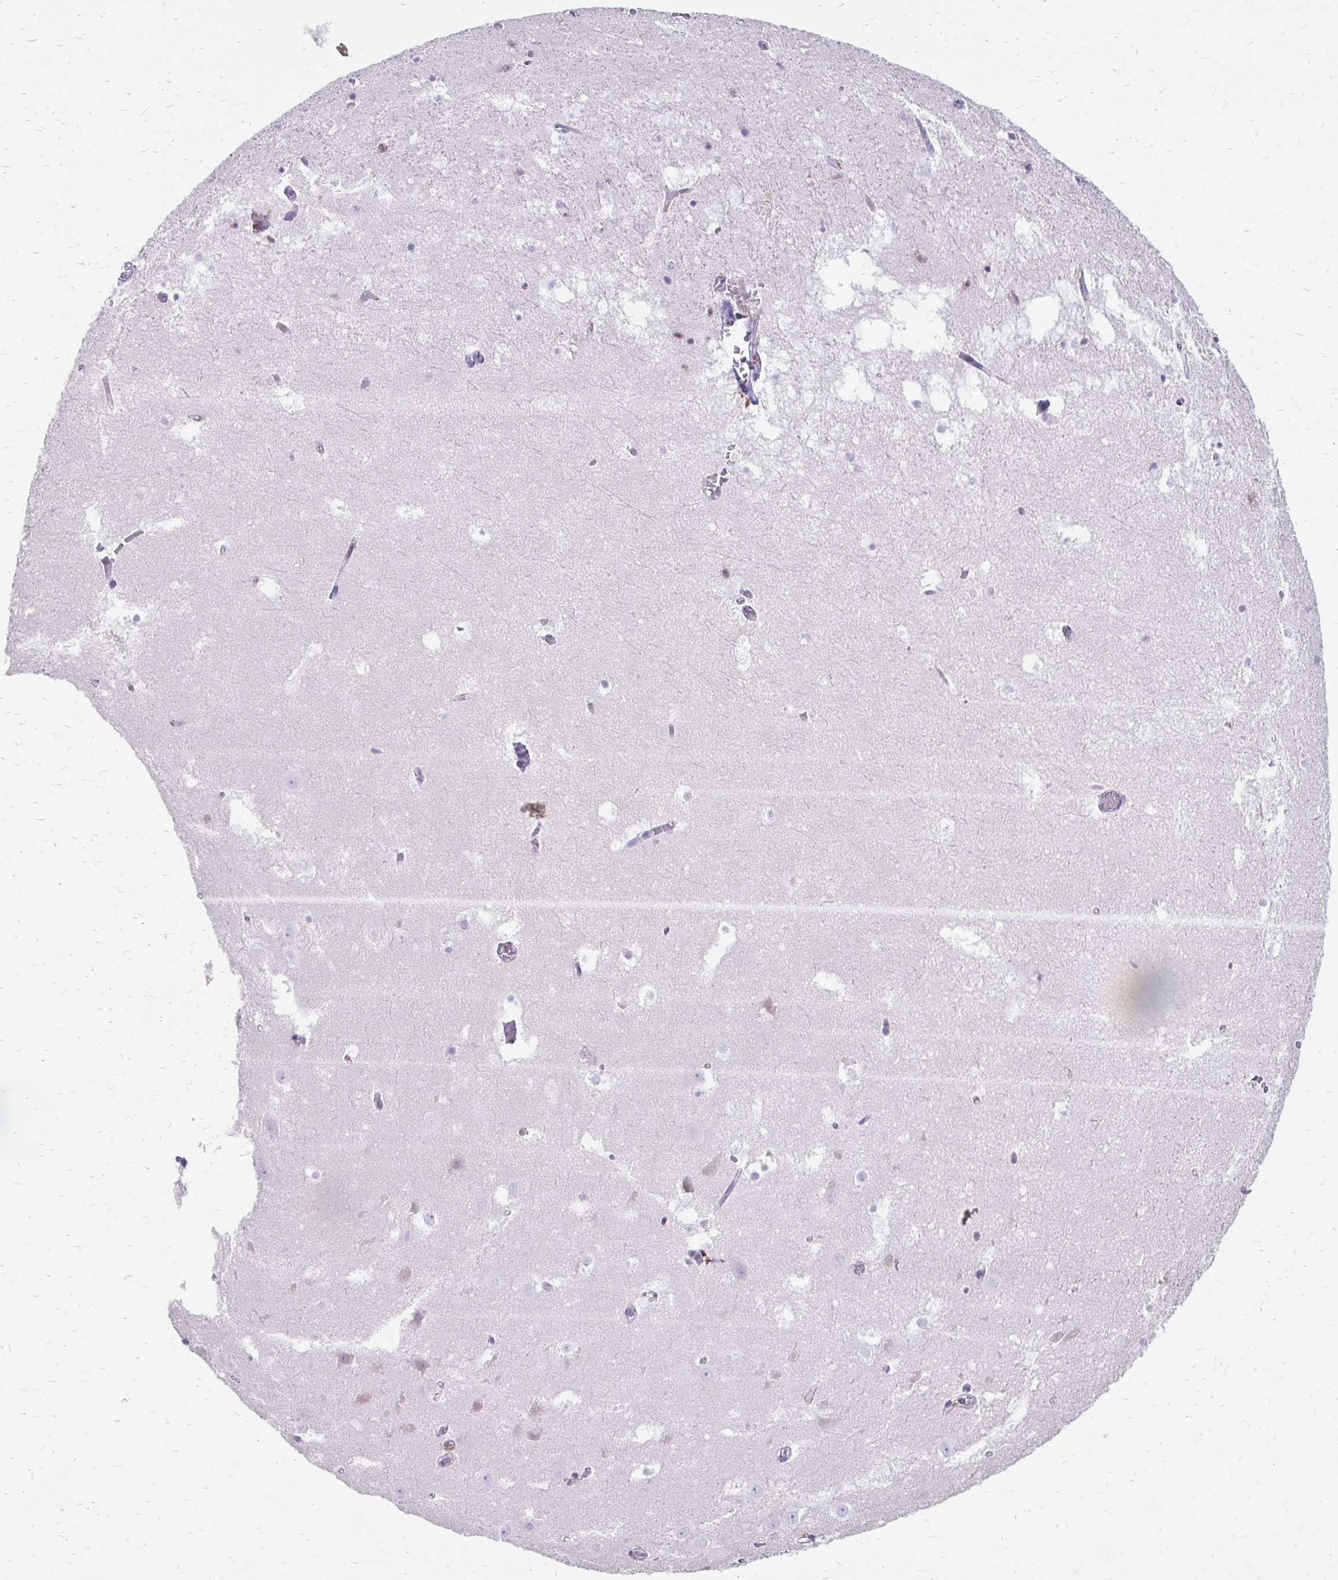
{"staining": {"intensity": "negative", "quantity": "none", "location": "none"}, "tissue": "hippocampus", "cell_type": "Glial cells", "image_type": "normal", "snomed": [{"axis": "morphology", "description": "Normal tissue, NOS"}, {"axis": "topography", "description": "Hippocampus"}], "caption": "The histopathology image displays no staining of glial cells in unremarkable hippocampus.", "gene": "CFH", "patient": {"sex": "female", "age": 52}}